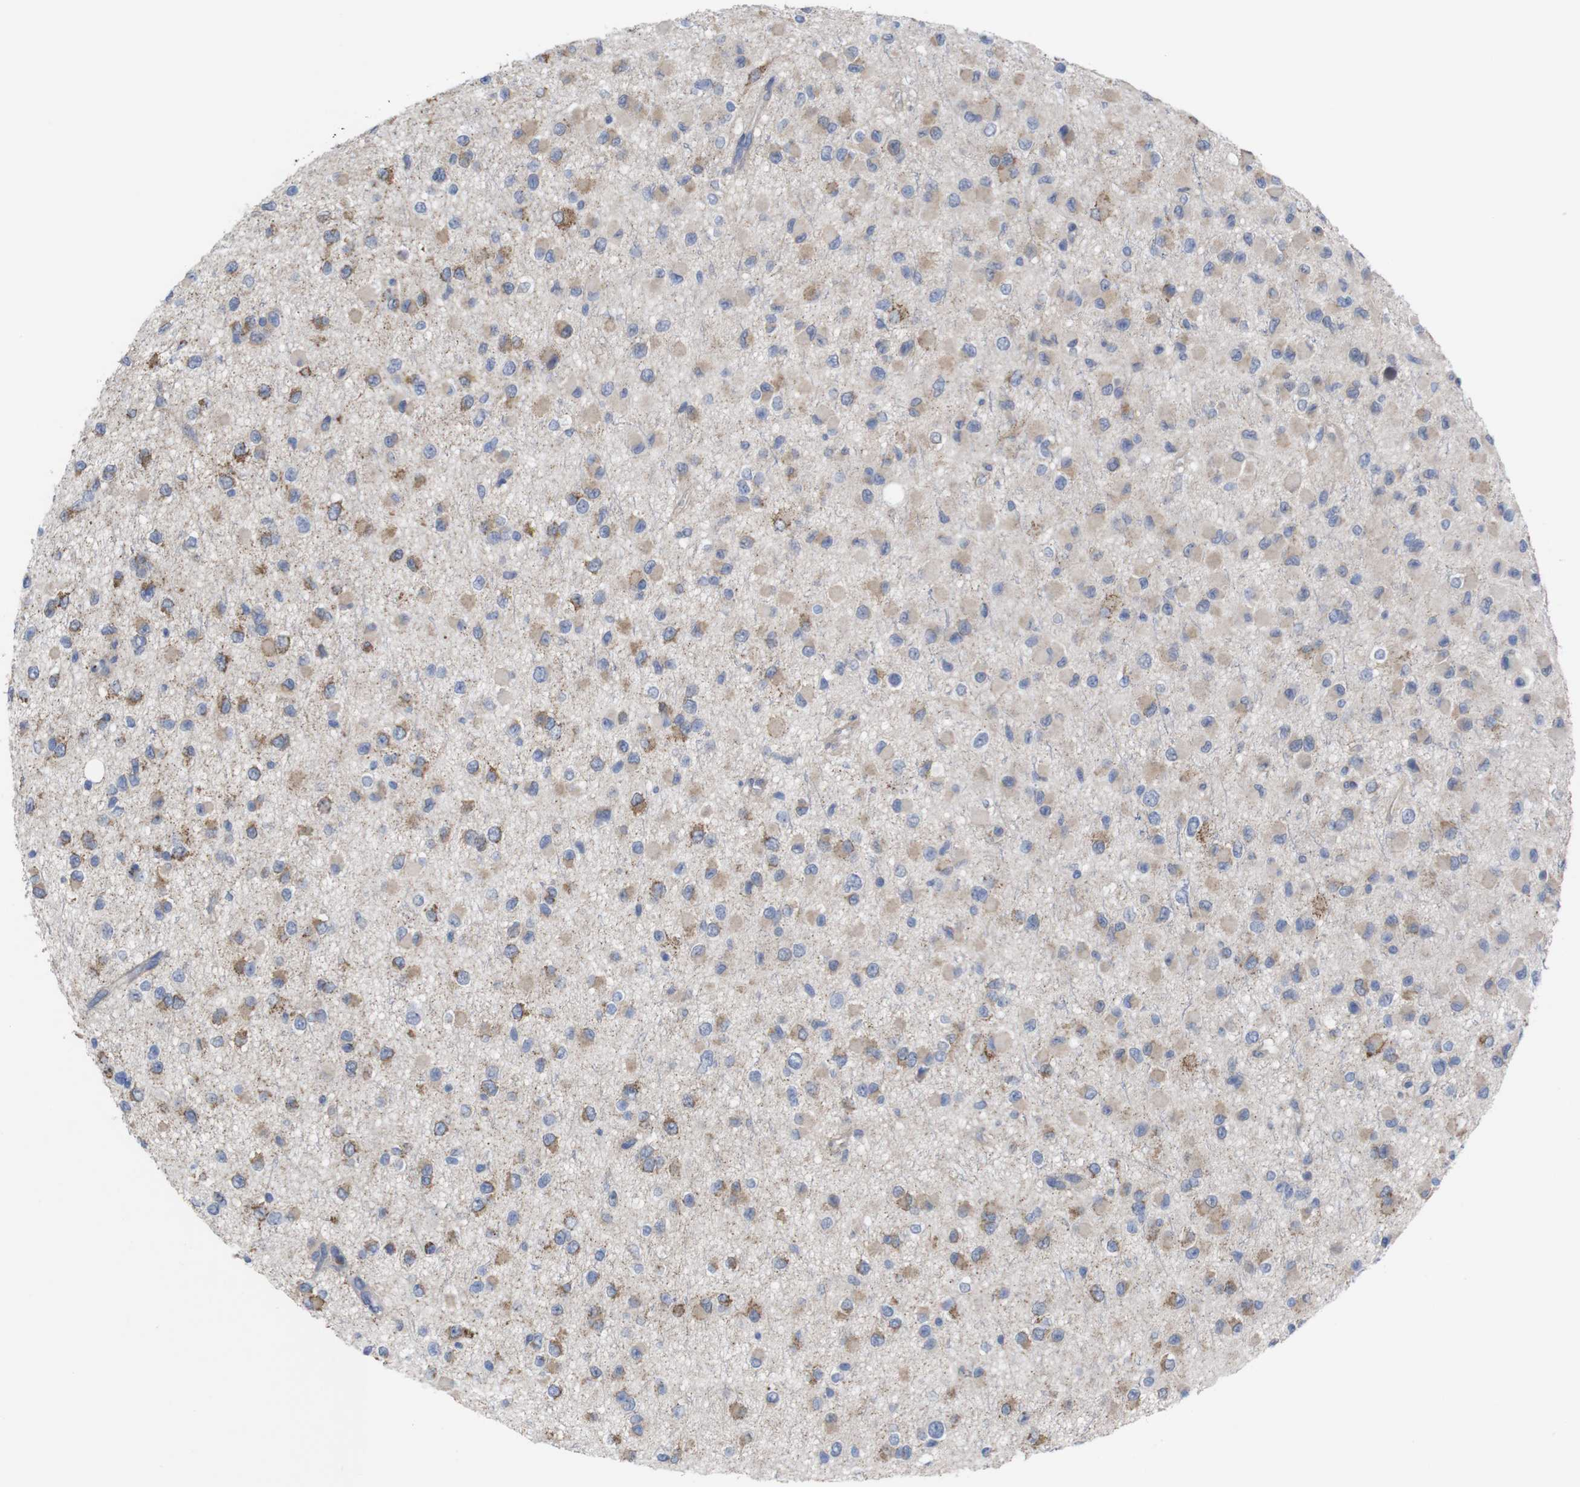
{"staining": {"intensity": "moderate", "quantity": "25%-75%", "location": "cytoplasmic/membranous"}, "tissue": "glioma", "cell_type": "Tumor cells", "image_type": "cancer", "snomed": [{"axis": "morphology", "description": "Glioma, malignant, Low grade"}, {"axis": "topography", "description": "Brain"}], "caption": "A brown stain highlights moderate cytoplasmic/membranous positivity of a protein in human malignant glioma (low-grade) tumor cells.", "gene": "USH1C", "patient": {"sex": "male", "age": 42}}